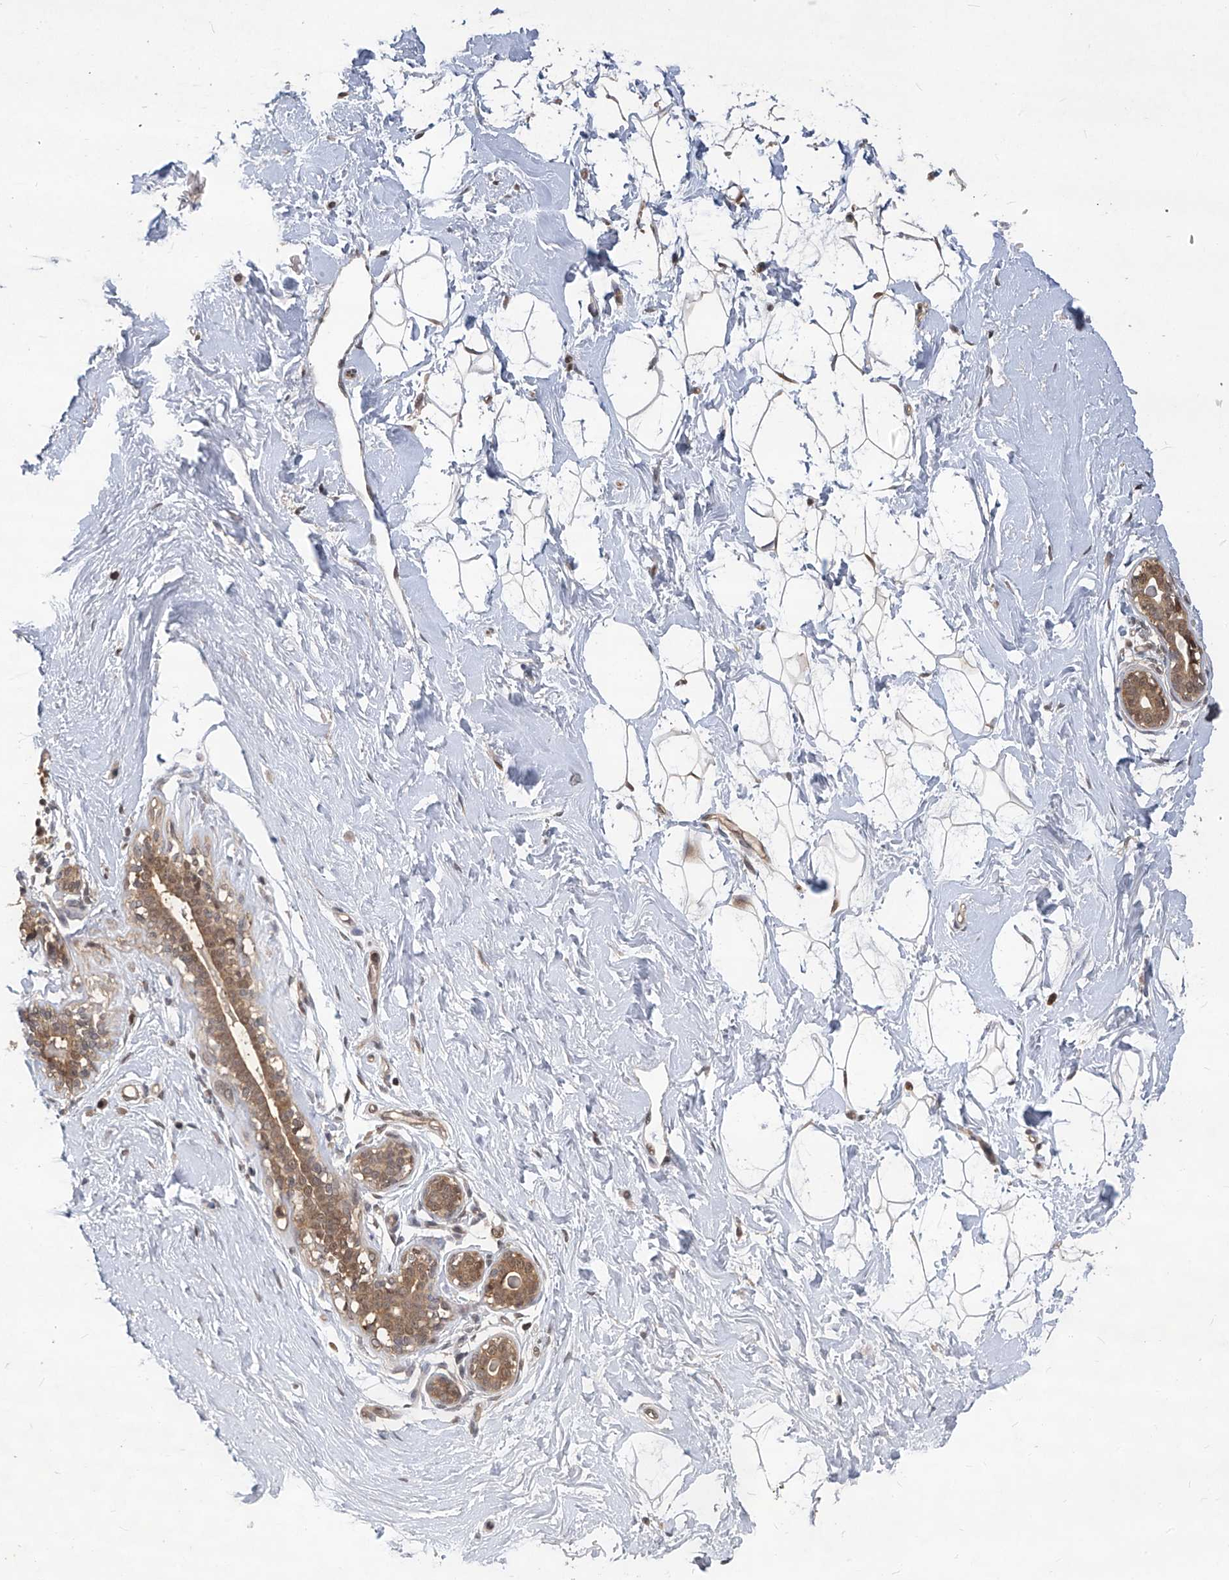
{"staining": {"intensity": "weak", "quantity": "<25%", "location": "cytoplasmic/membranous"}, "tissue": "breast", "cell_type": "Adipocytes", "image_type": "normal", "snomed": [{"axis": "morphology", "description": "Normal tissue, NOS"}, {"axis": "morphology", "description": "Adenoma, NOS"}, {"axis": "topography", "description": "Breast"}], "caption": "Immunohistochemistry (IHC) image of normal breast: breast stained with DAB exhibits no significant protein staining in adipocytes. (DAB (3,3'-diaminobenzidine) IHC visualized using brightfield microscopy, high magnification).", "gene": "PSMB1", "patient": {"sex": "female", "age": 23}}